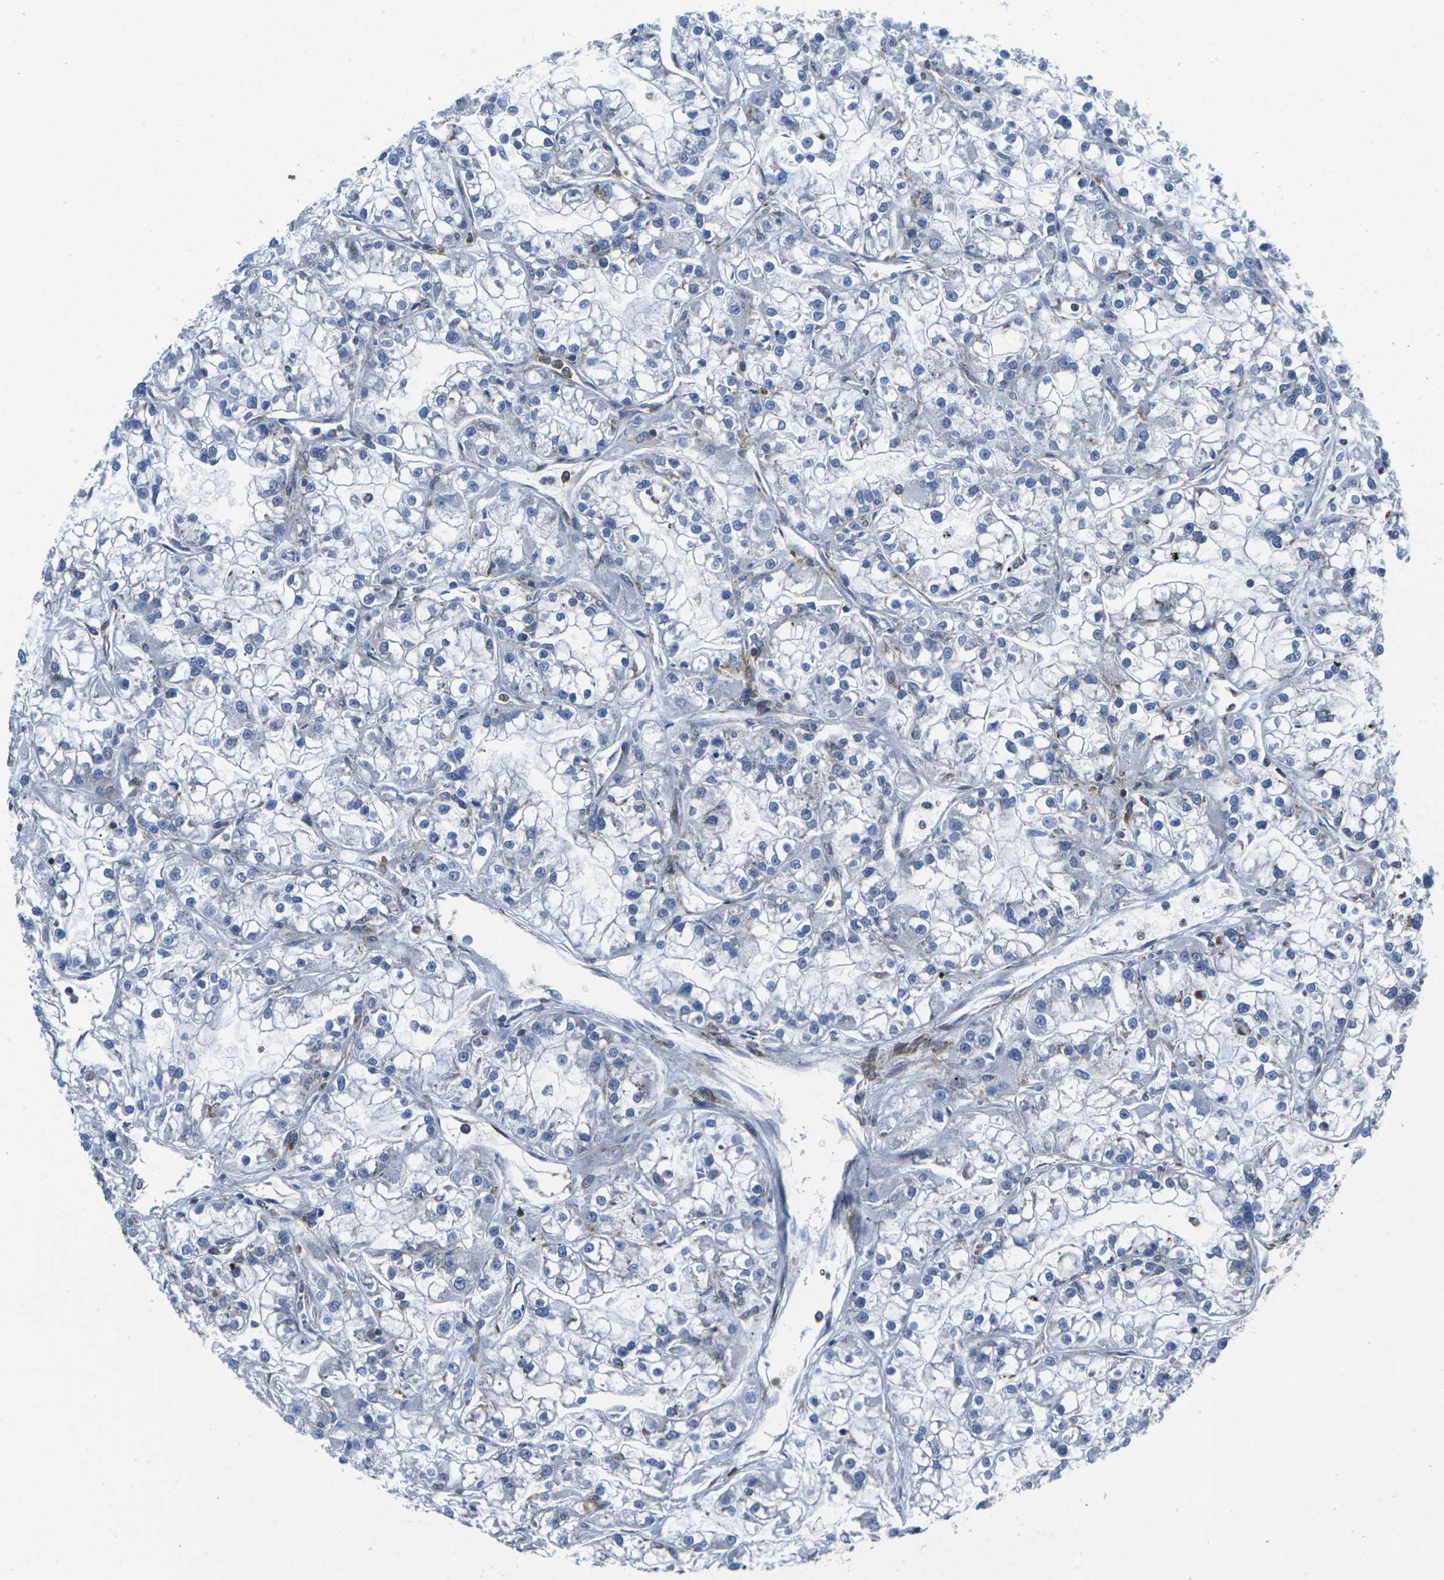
{"staining": {"intensity": "negative", "quantity": "none", "location": "none"}, "tissue": "renal cancer", "cell_type": "Tumor cells", "image_type": "cancer", "snomed": [{"axis": "morphology", "description": "Adenocarcinoma, NOS"}, {"axis": "topography", "description": "Kidney"}], "caption": "This is an immunohistochemistry photomicrograph of adenocarcinoma (renal). There is no staining in tumor cells.", "gene": "IQGAP1", "patient": {"sex": "female", "age": 52}}